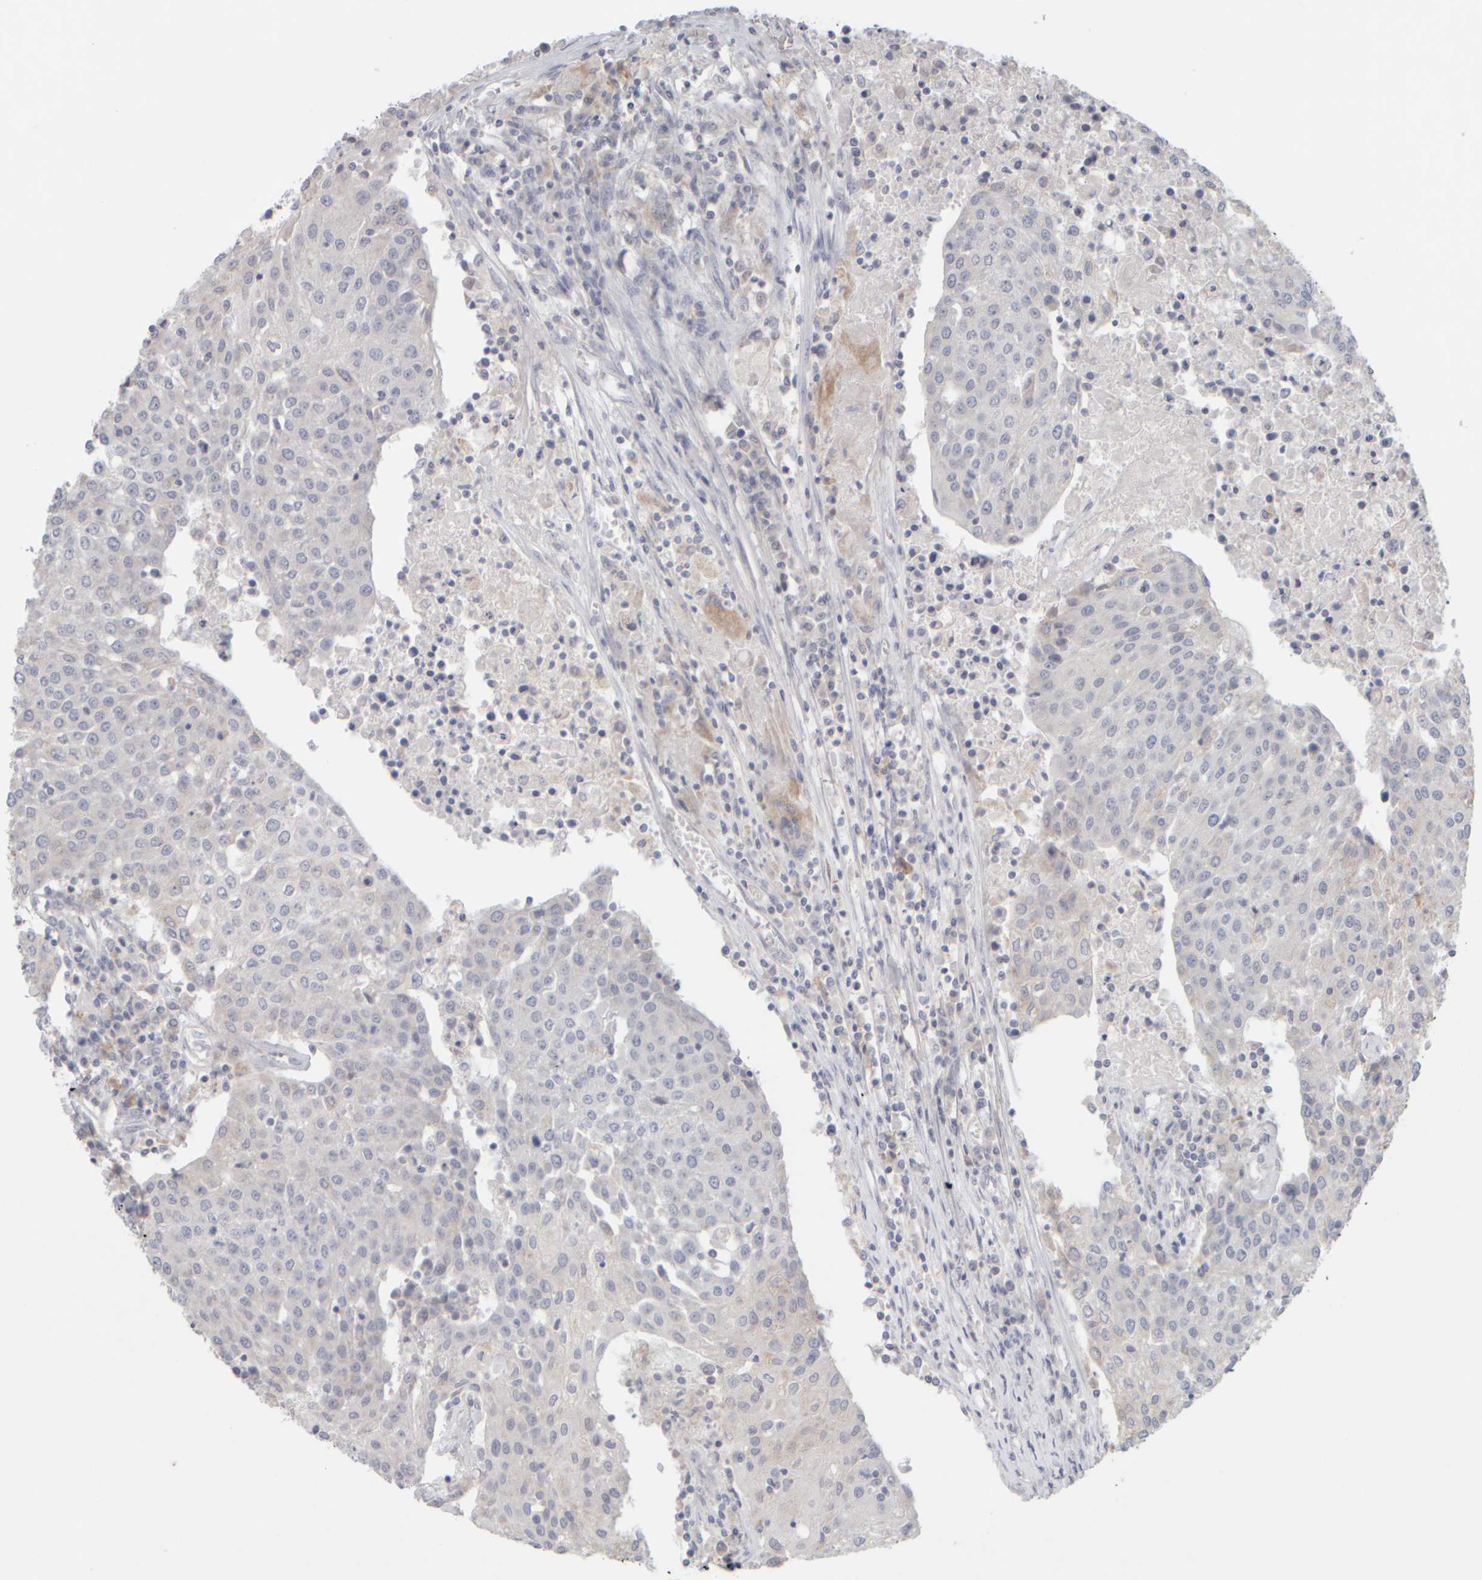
{"staining": {"intensity": "negative", "quantity": "none", "location": "none"}, "tissue": "urothelial cancer", "cell_type": "Tumor cells", "image_type": "cancer", "snomed": [{"axis": "morphology", "description": "Urothelial carcinoma, High grade"}, {"axis": "topography", "description": "Urinary bladder"}], "caption": "Tumor cells are negative for brown protein staining in urothelial carcinoma (high-grade).", "gene": "ZNF112", "patient": {"sex": "female", "age": 85}}